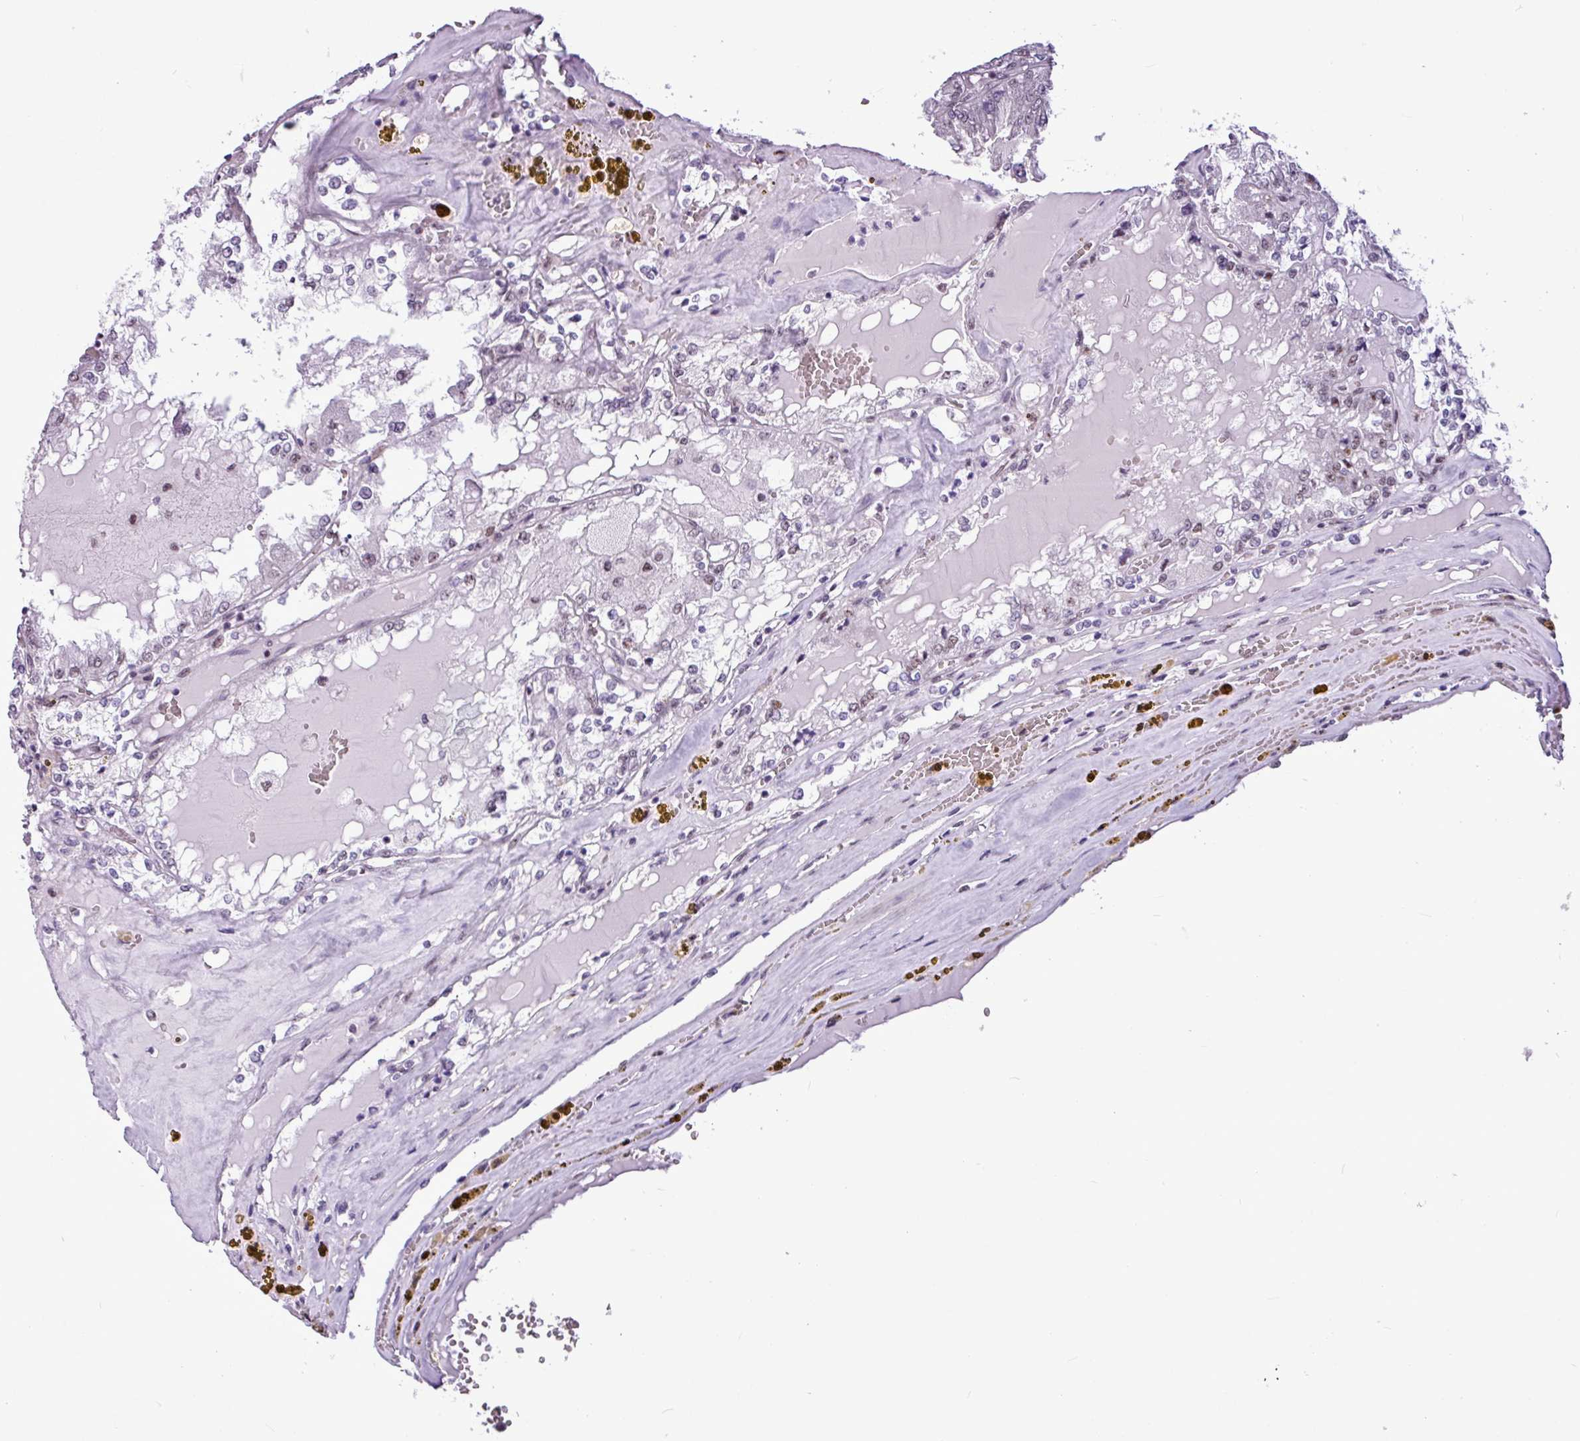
{"staining": {"intensity": "weak", "quantity": "<25%", "location": "nuclear"}, "tissue": "renal cancer", "cell_type": "Tumor cells", "image_type": "cancer", "snomed": [{"axis": "morphology", "description": "Adenocarcinoma, NOS"}, {"axis": "topography", "description": "Kidney"}], "caption": "This is a histopathology image of IHC staining of renal cancer, which shows no staining in tumor cells. (DAB (3,3'-diaminobenzidine) immunohistochemistry visualized using brightfield microscopy, high magnification).", "gene": "UTP18", "patient": {"sex": "female", "age": 56}}